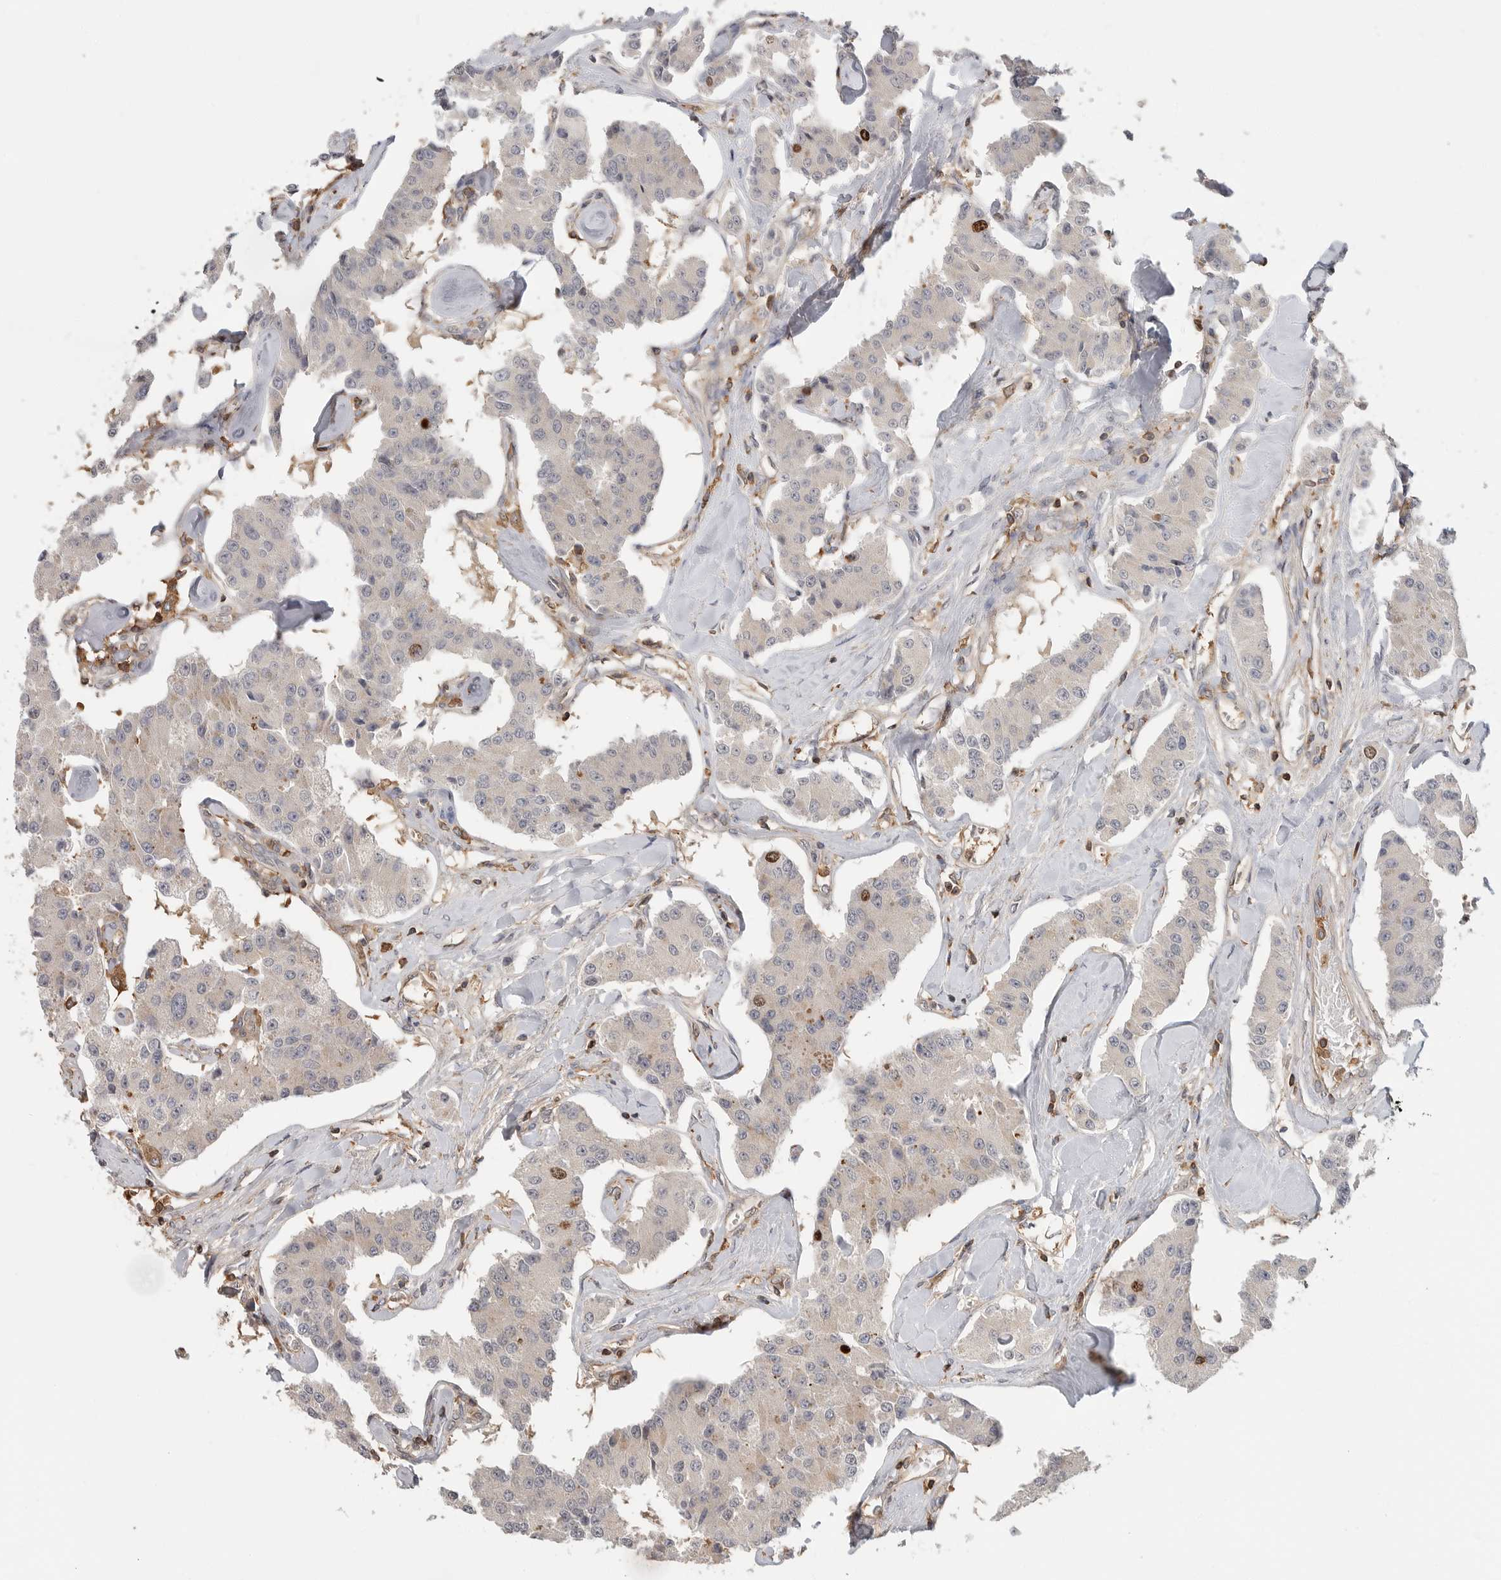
{"staining": {"intensity": "negative", "quantity": "none", "location": "none"}, "tissue": "carcinoid", "cell_type": "Tumor cells", "image_type": "cancer", "snomed": [{"axis": "morphology", "description": "Carcinoid, malignant, NOS"}, {"axis": "topography", "description": "Pancreas"}], "caption": "This micrograph is of malignant carcinoid stained with immunohistochemistry (IHC) to label a protein in brown with the nuclei are counter-stained blue. There is no expression in tumor cells.", "gene": "TOP2A", "patient": {"sex": "male", "age": 41}}